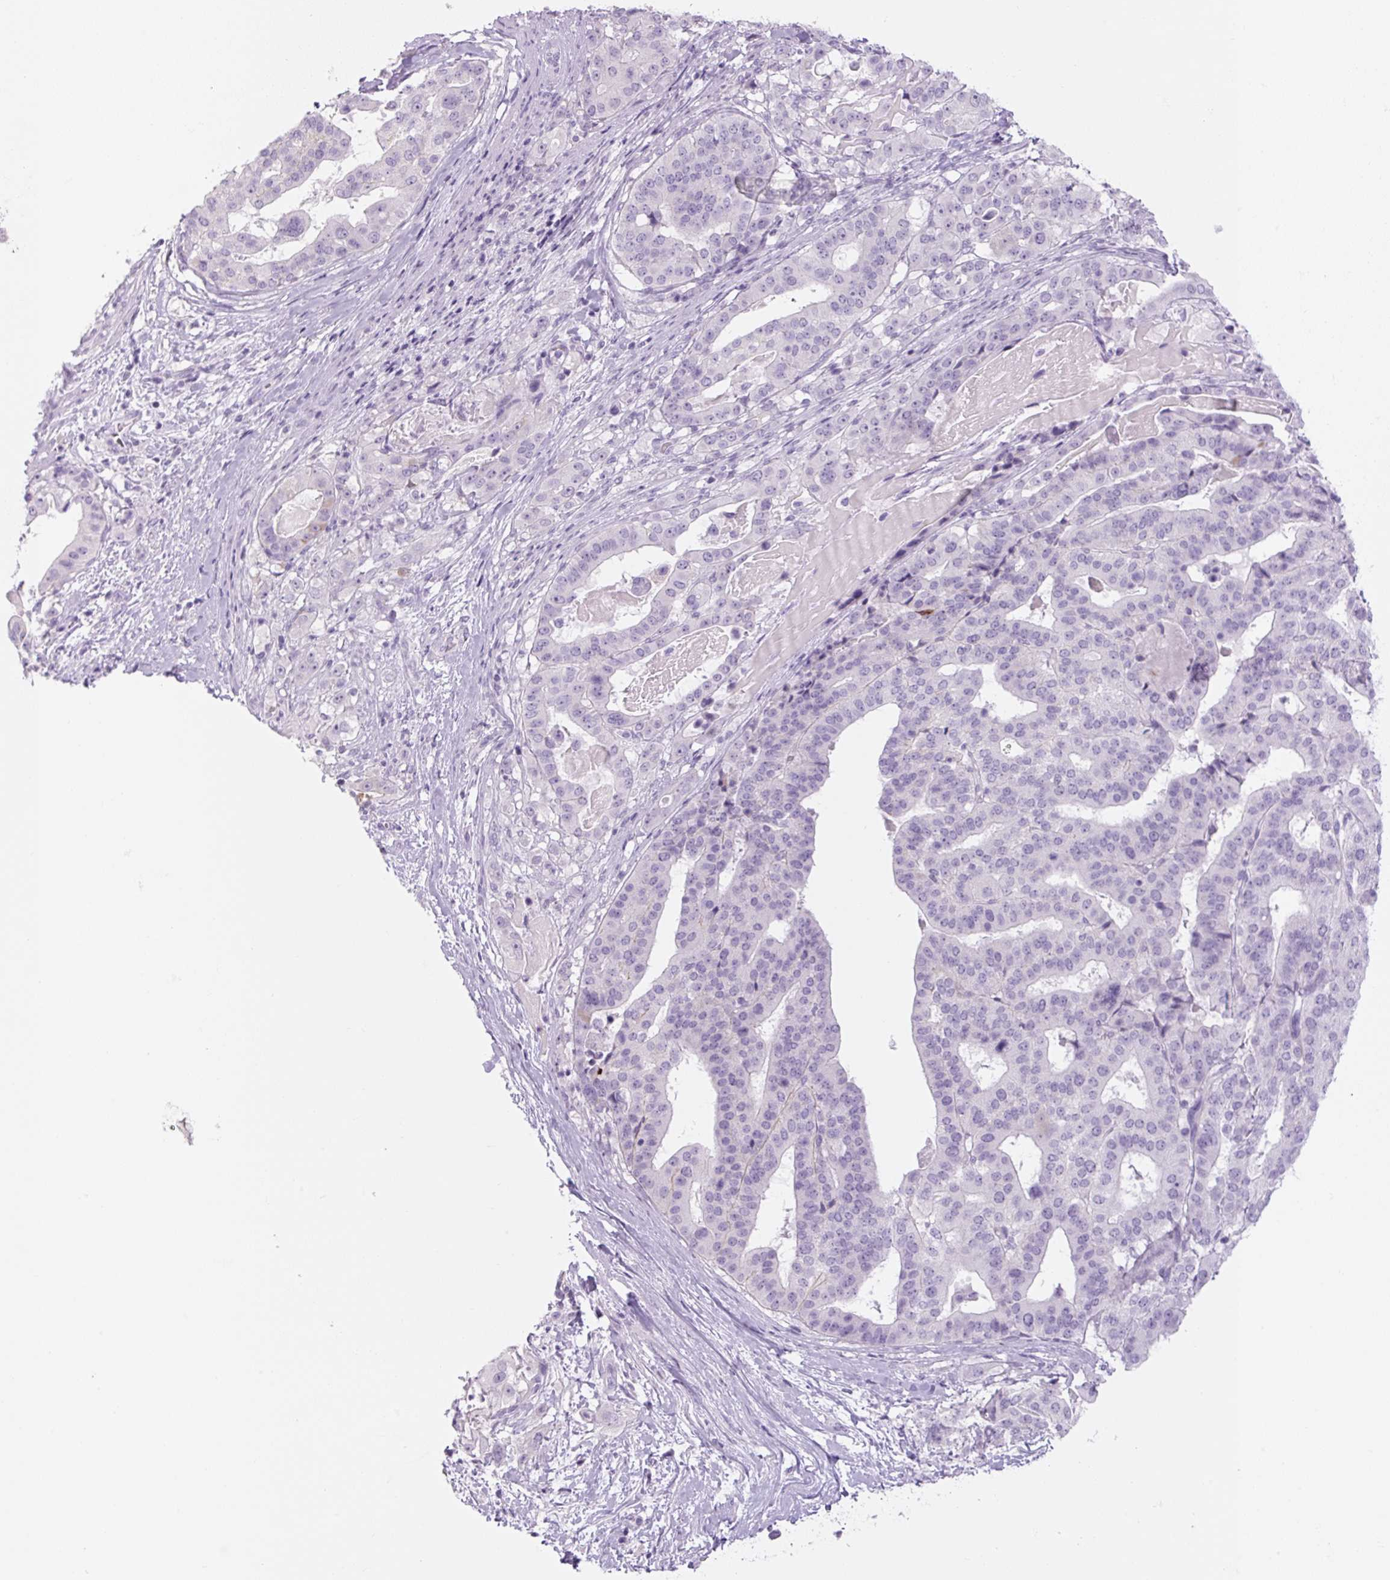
{"staining": {"intensity": "negative", "quantity": "none", "location": "none"}, "tissue": "stomach cancer", "cell_type": "Tumor cells", "image_type": "cancer", "snomed": [{"axis": "morphology", "description": "Adenocarcinoma, NOS"}, {"axis": "topography", "description": "Stomach"}], "caption": "Immunohistochemistry (IHC) of human stomach cancer (adenocarcinoma) shows no positivity in tumor cells.", "gene": "COL9A2", "patient": {"sex": "male", "age": 48}}